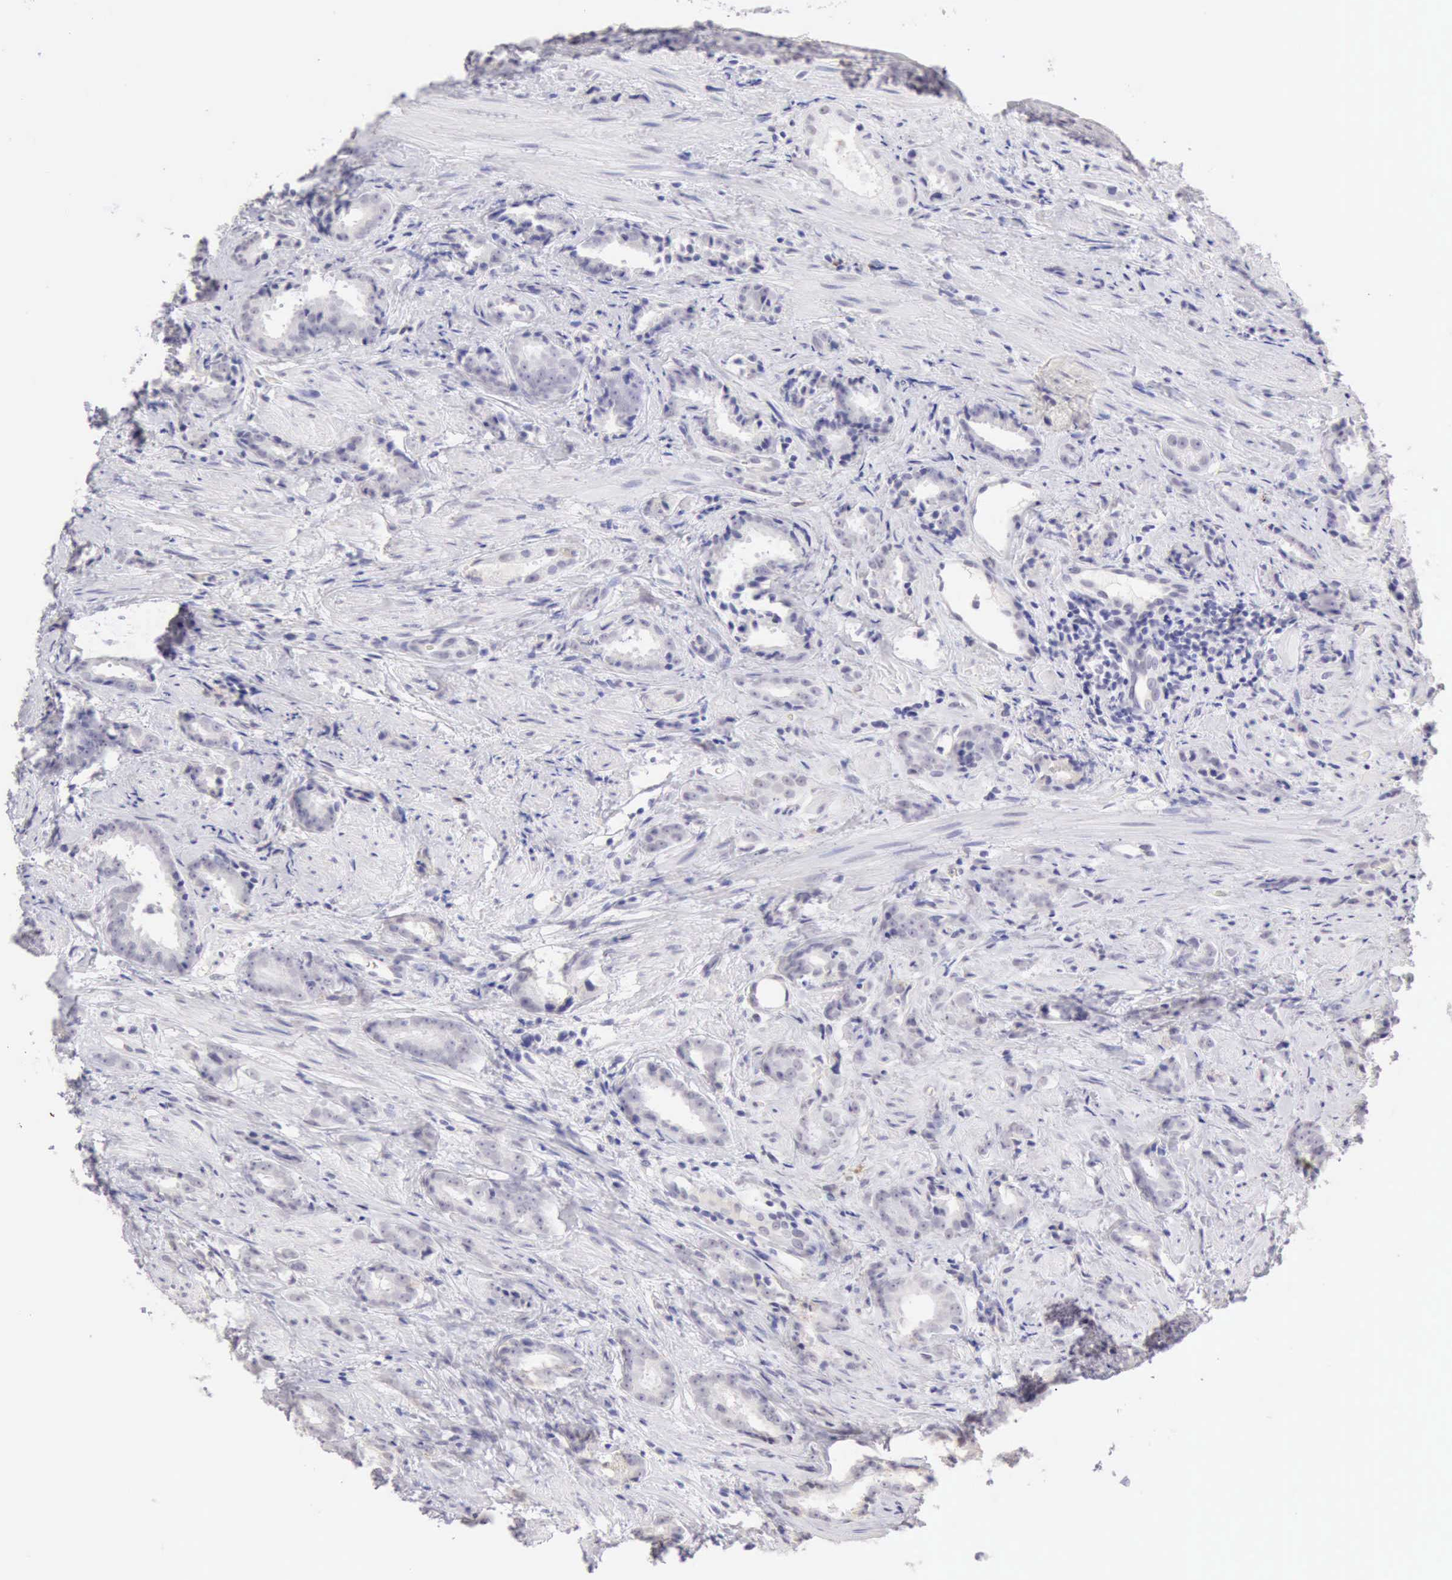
{"staining": {"intensity": "negative", "quantity": "none", "location": "none"}, "tissue": "prostate cancer", "cell_type": "Tumor cells", "image_type": "cancer", "snomed": [{"axis": "morphology", "description": "Adenocarcinoma, Medium grade"}, {"axis": "topography", "description": "Prostate"}], "caption": "Immunohistochemistry (IHC) micrograph of neoplastic tissue: prostate adenocarcinoma (medium-grade) stained with DAB (3,3'-diaminobenzidine) reveals no significant protein staining in tumor cells.", "gene": "RNASE1", "patient": {"sex": "male", "age": 53}}